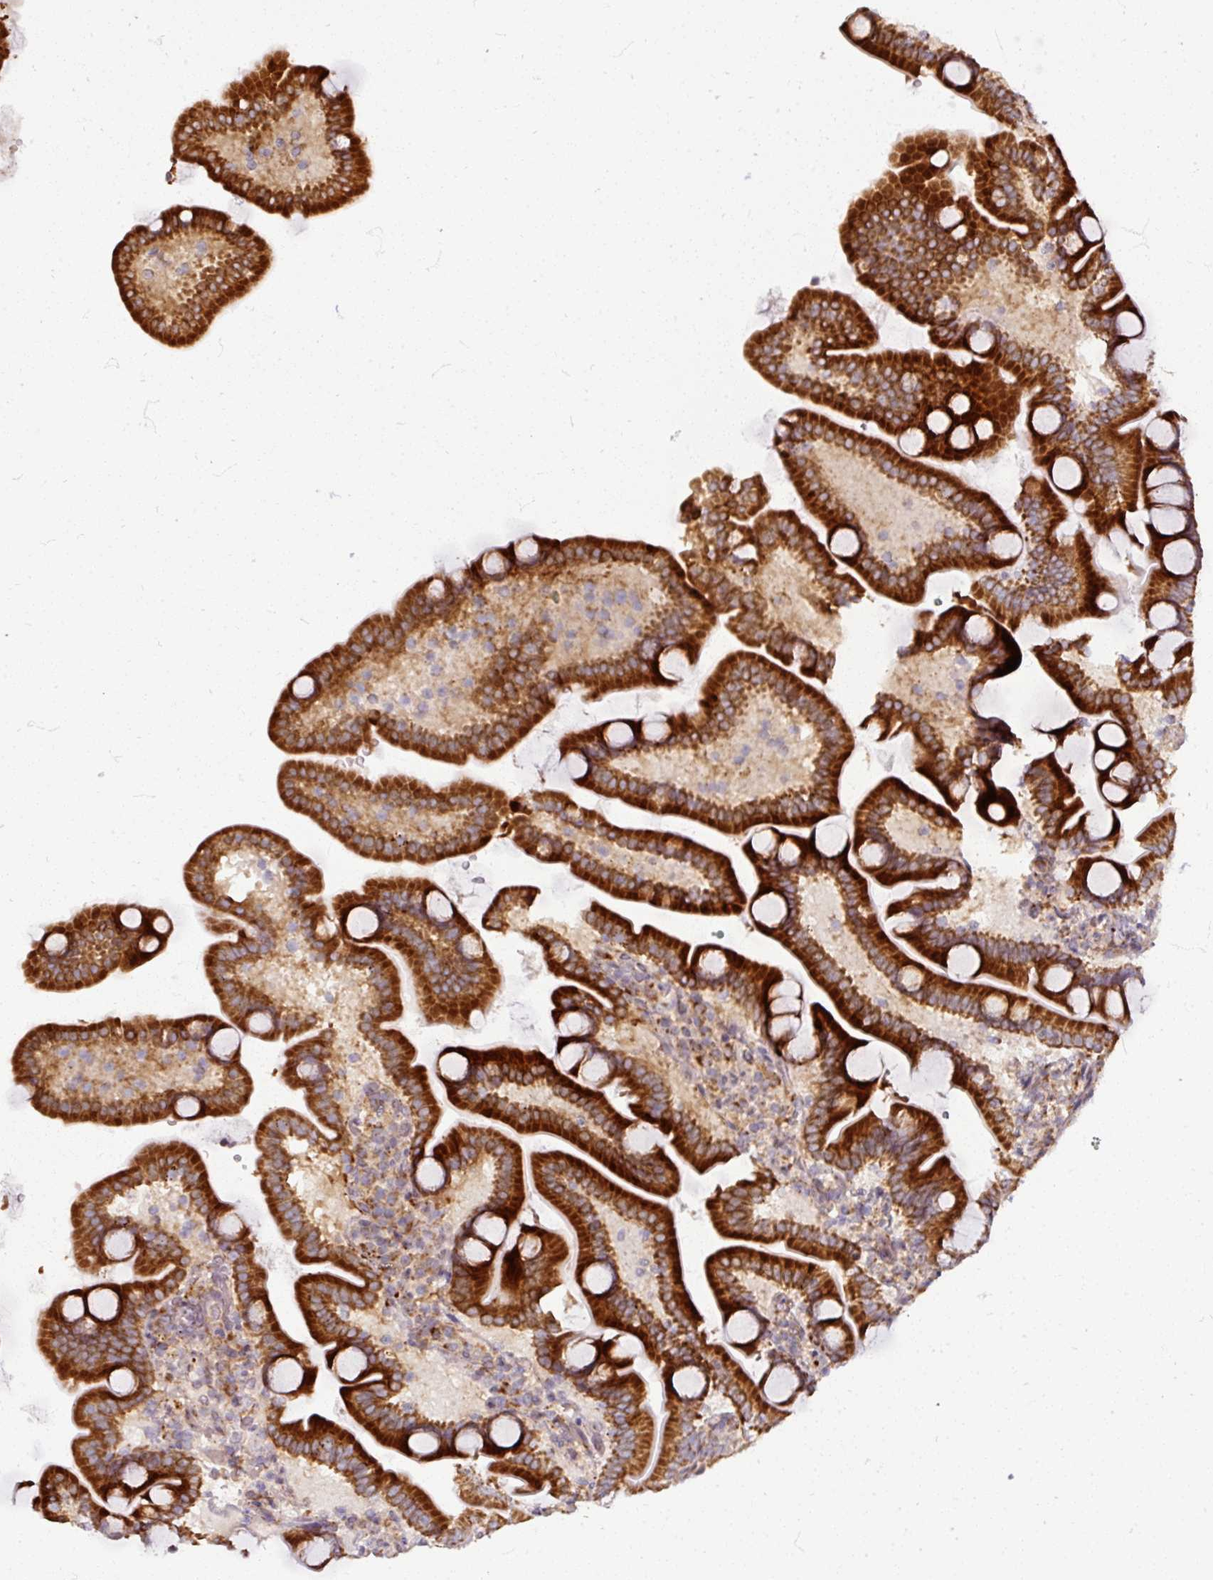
{"staining": {"intensity": "strong", "quantity": ">75%", "location": "cytoplasmic/membranous"}, "tissue": "duodenum", "cell_type": "Glandular cells", "image_type": "normal", "snomed": [{"axis": "morphology", "description": "Normal tissue, NOS"}, {"axis": "topography", "description": "Duodenum"}], "caption": "Glandular cells show high levels of strong cytoplasmic/membranous staining in about >75% of cells in normal human duodenum. (IHC, brightfield microscopy, high magnification).", "gene": "MAGT1", "patient": {"sex": "male", "age": 55}}